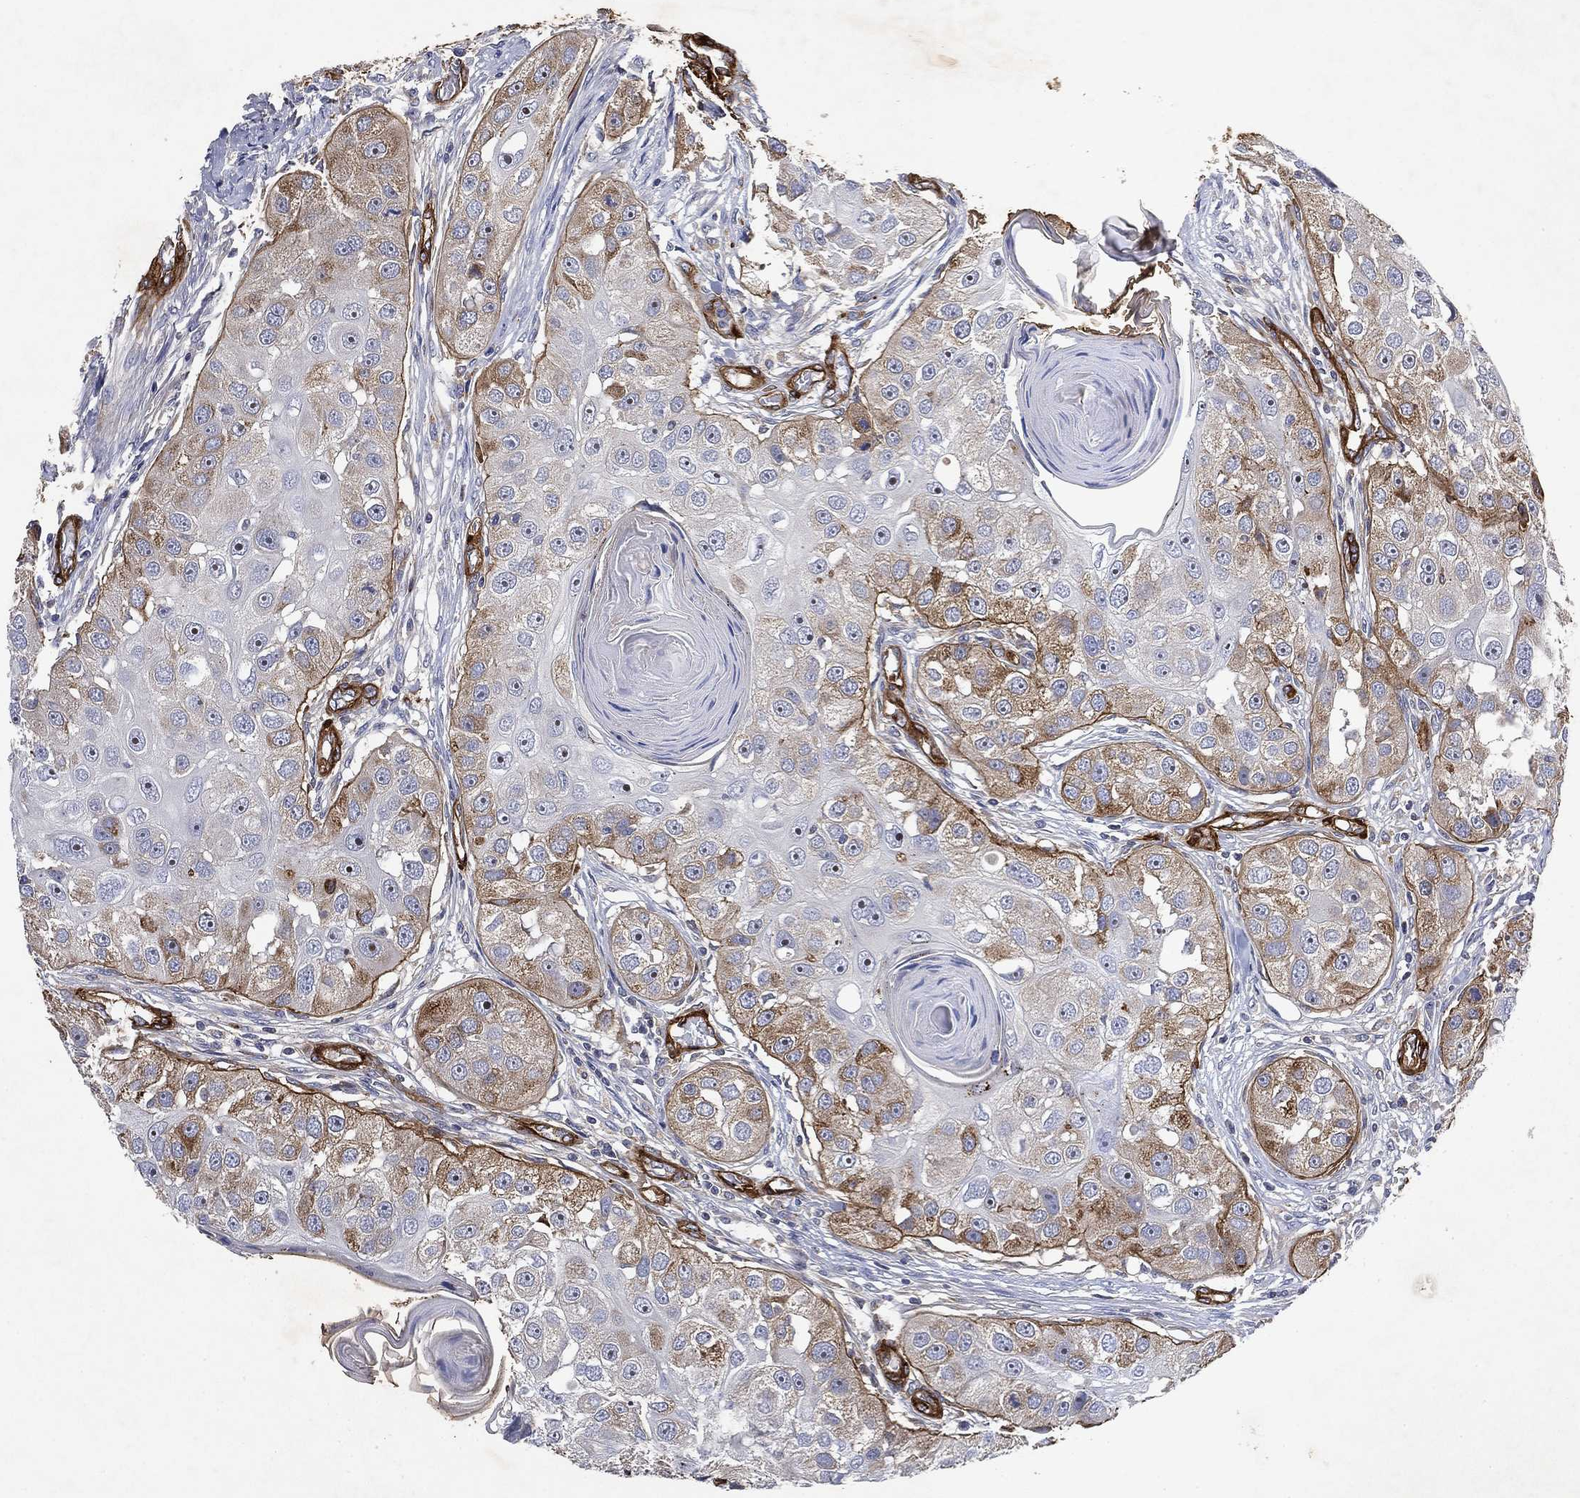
{"staining": {"intensity": "weak", "quantity": "25%-75%", "location": "cytoplasmic/membranous"}, "tissue": "head and neck cancer", "cell_type": "Tumor cells", "image_type": "cancer", "snomed": [{"axis": "morphology", "description": "Normal tissue, NOS"}, {"axis": "morphology", "description": "Squamous cell carcinoma, NOS"}, {"axis": "topography", "description": "Skeletal muscle"}, {"axis": "topography", "description": "Head-Neck"}], "caption": "A brown stain shows weak cytoplasmic/membranous staining of a protein in head and neck cancer tumor cells.", "gene": "COL4A2", "patient": {"sex": "male", "age": 51}}